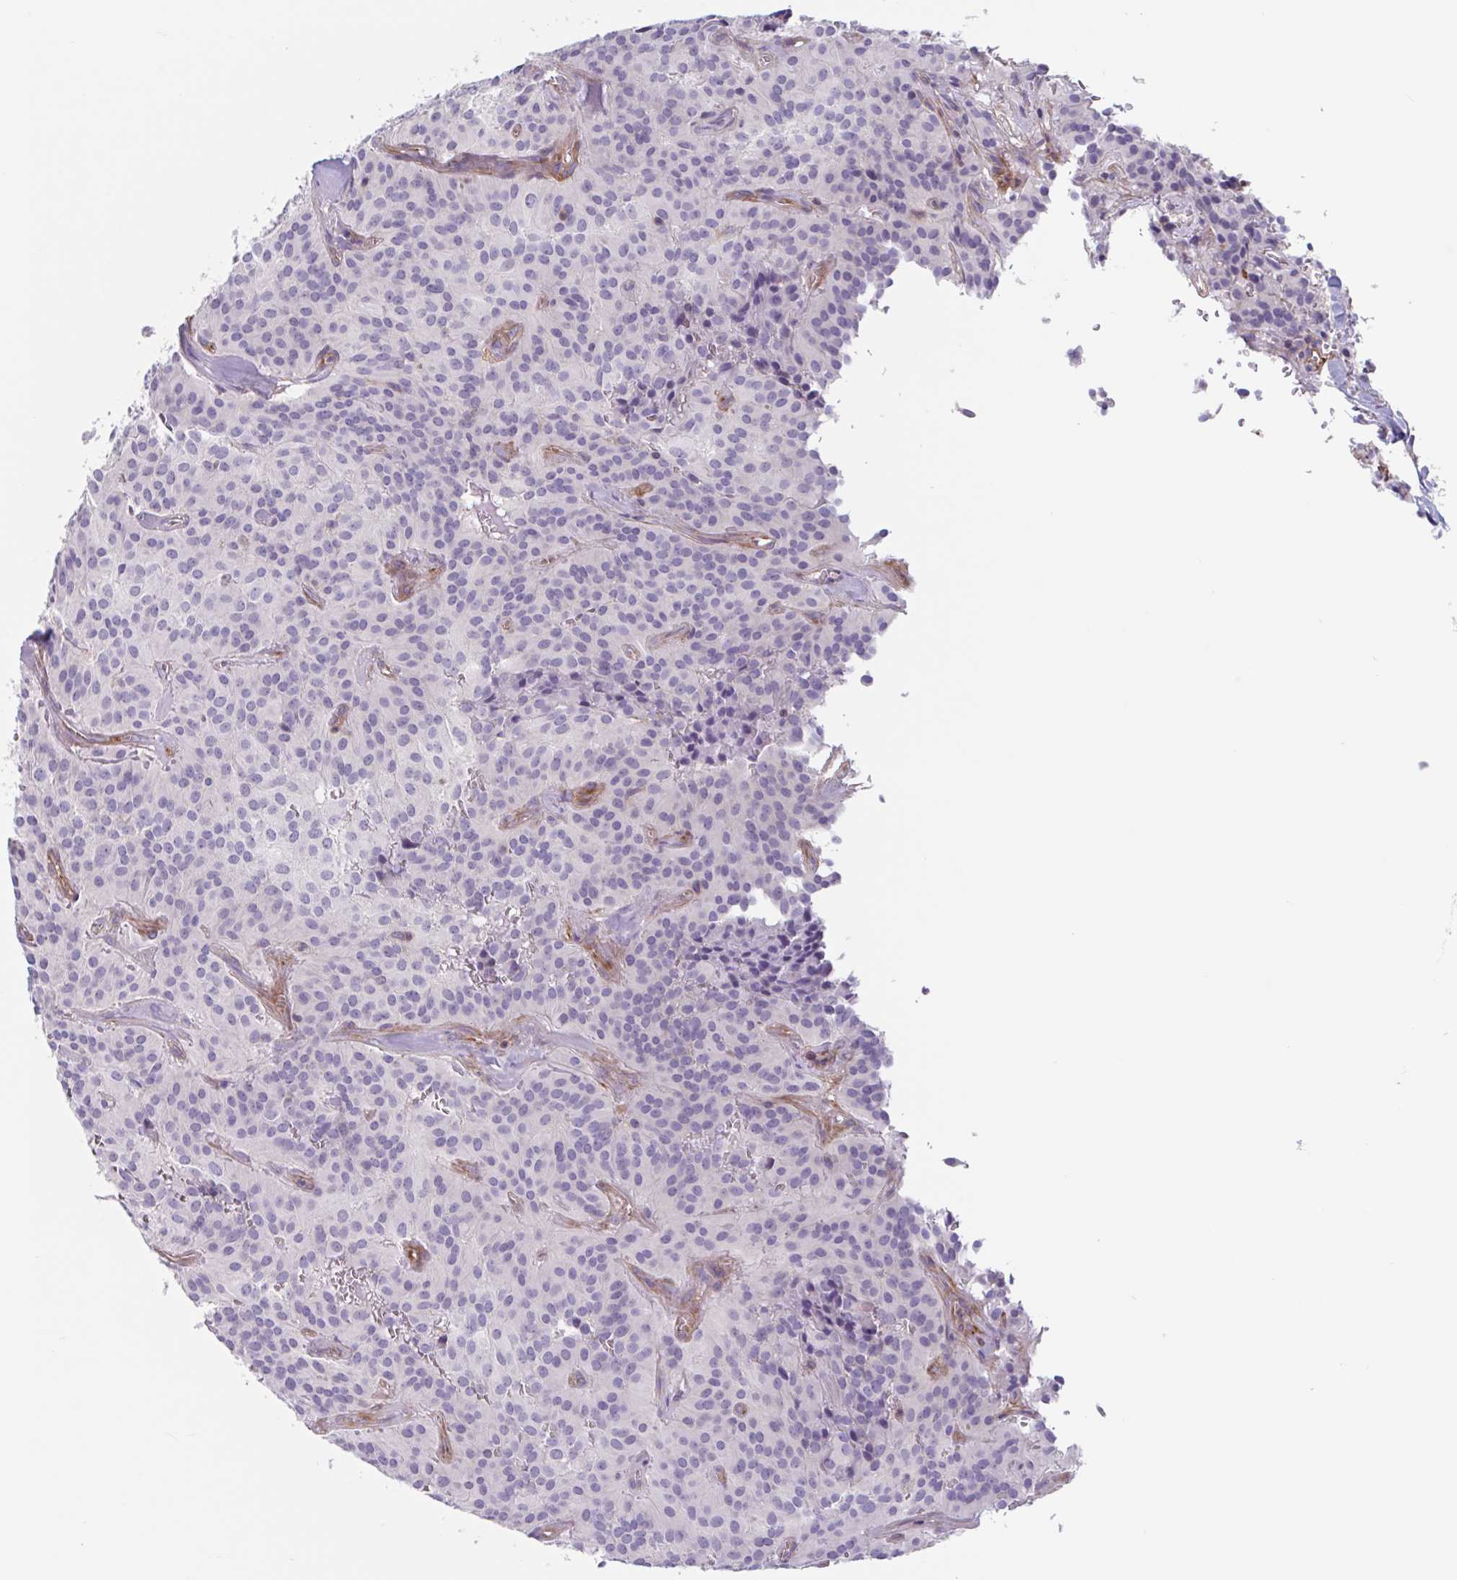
{"staining": {"intensity": "negative", "quantity": "none", "location": "none"}, "tissue": "glioma", "cell_type": "Tumor cells", "image_type": "cancer", "snomed": [{"axis": "morphology", "description": "Glioma, malignant, Low grade"}, {"axis": "topography", "description": "Brain"}], "caption": "Immunohistochemical staining of glioma exhibits no significant staining in tumor cells.", "gene": "SHISA7", "patient": {"sex": "male", "age": 42}}